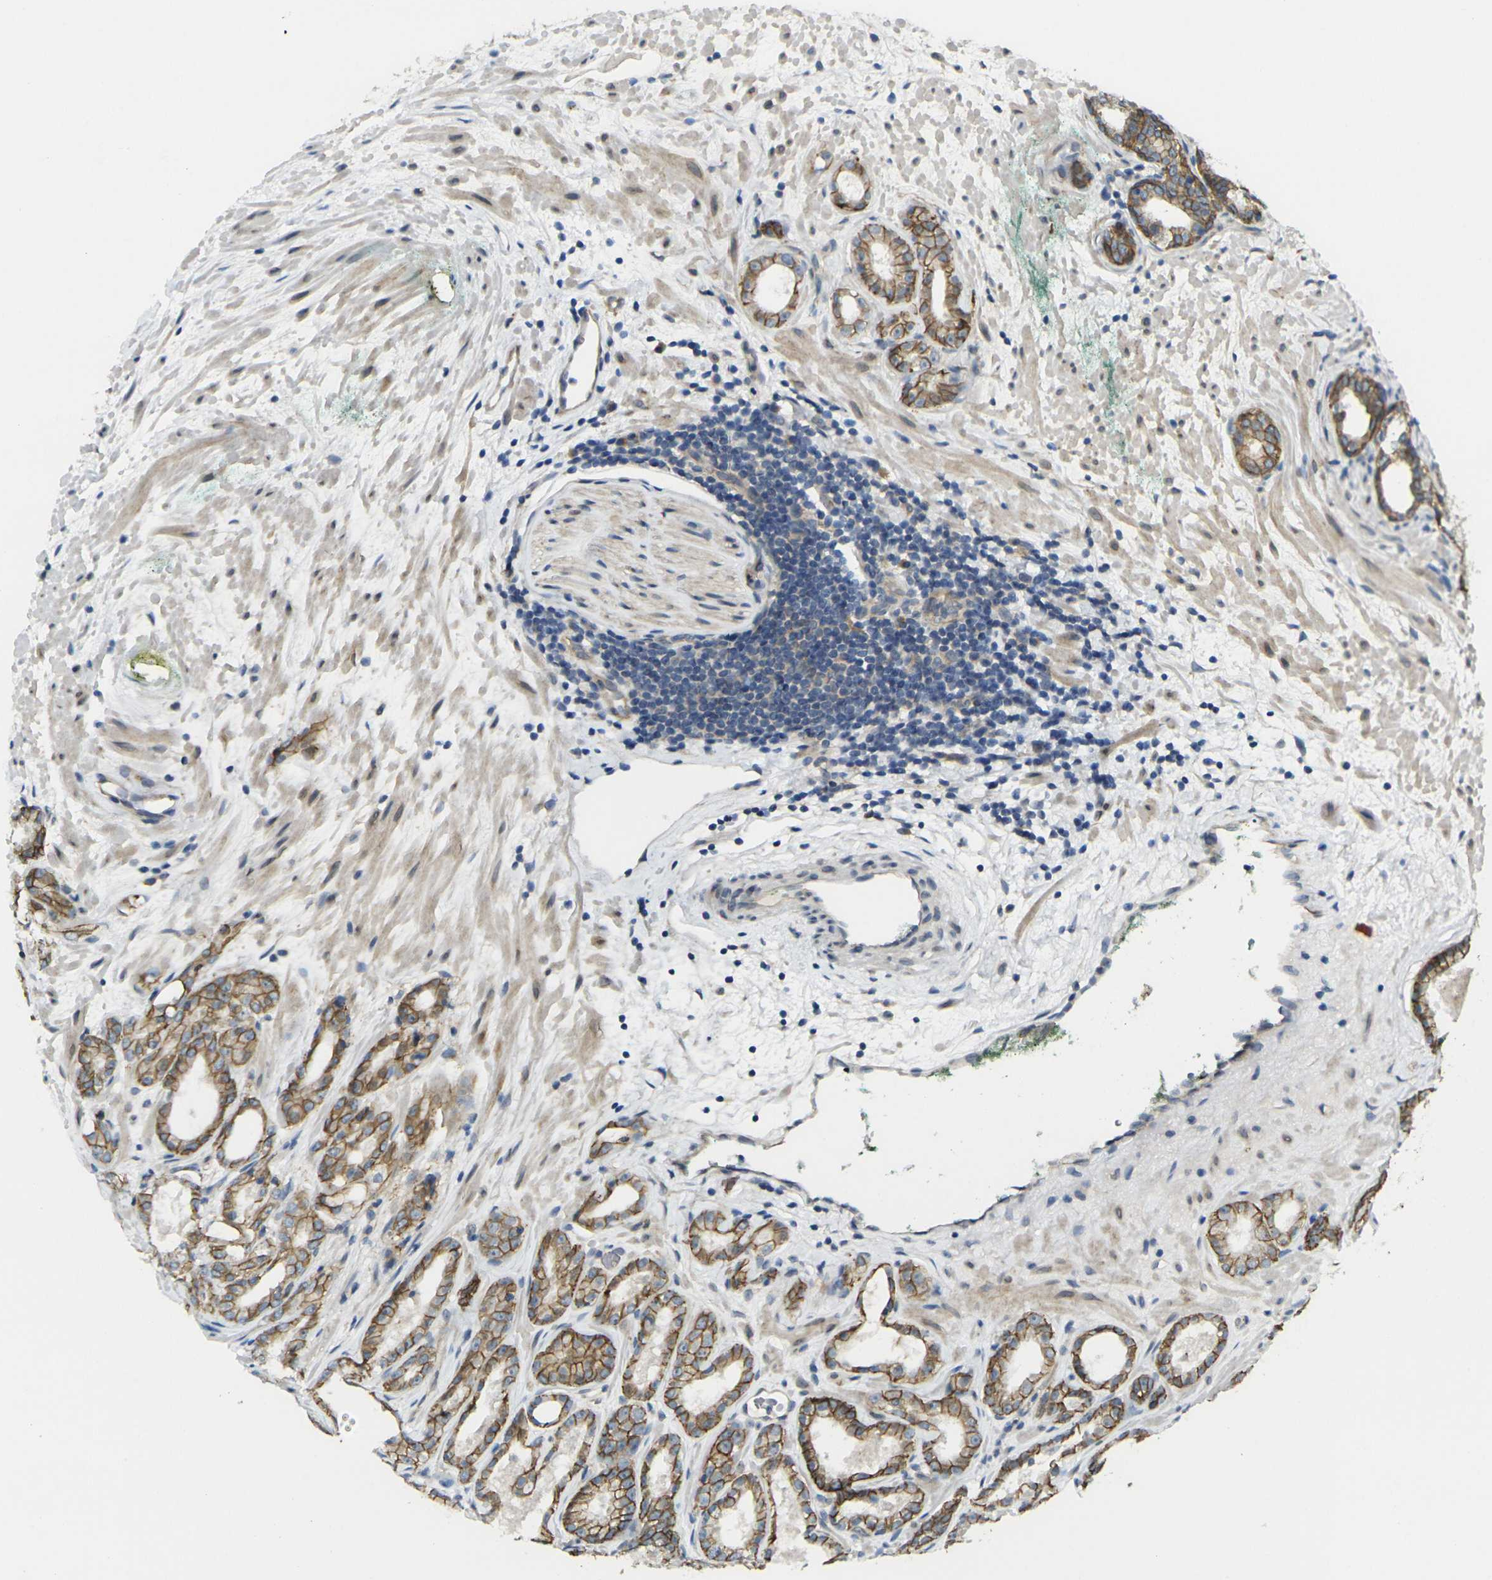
{"staining": {"intensity": "moderate", "quantity": ">75%", "location": "cytoplasmic/membranous"}, "tissue": "prostate cancer", "cell_type": "Tumor cells", "image_type": "cancer", "snomed": [{"axis": "morphology", "description": "Adenocarcinoma, Low grade"}, {"axis": "topography", "description": "Prostate"}], "caption": "Immunohistochemistry (IHC) photomicrograph of neoplastic tissue: human prostate low-grade adenocarcinoma stained using IHC displays medium levels of moderate protein expression localized specifically in the cytoplasmic/membranous of tumor cells, appearing as a cytoplasmic/membranous brown color.", "gene": "RHBDD1", "patient": {"sex": "male", "age": 57}}